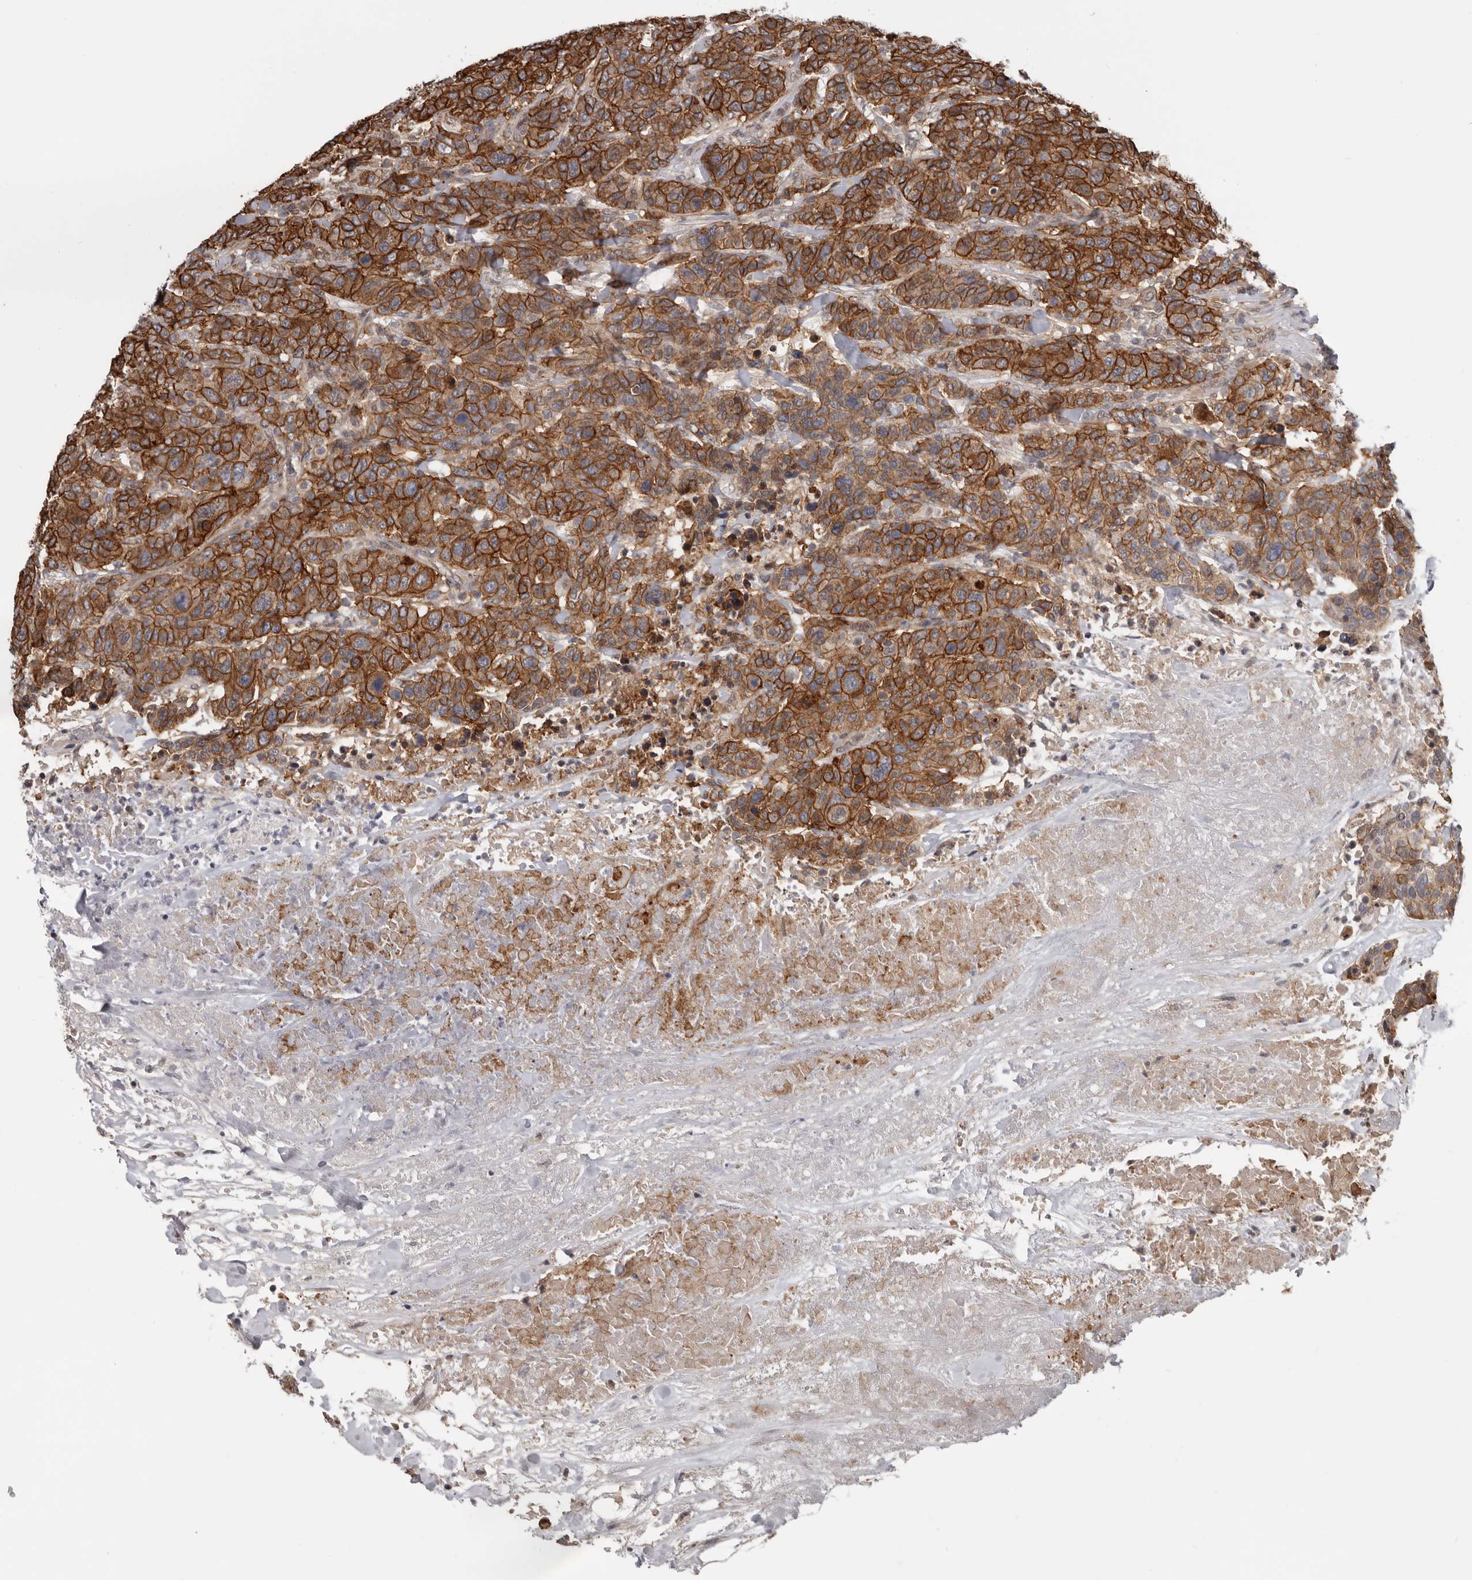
{"staining": {"intensity": "strong", "quantity": ">75%", "location": "cytoplasmic/membranous"}, "tissue": "breast cancer", "cell_type": "Tumor cells", "image_type": "cancer", "snomed": [{"axis": "morphology", "description": "Duct carcinoma"}, {"axis": "topography", "description": "Breast"}], "caption": "Protein expression analysis of infiltrating ductal carcinoma (breast) demonstrates strong cytoplasmic/membranous staining in approximately >75% of tumor cells. Nuclei are stained in blue.", "gene": "MOGAT2", "patient": {"sex": "female", "age": 37}}